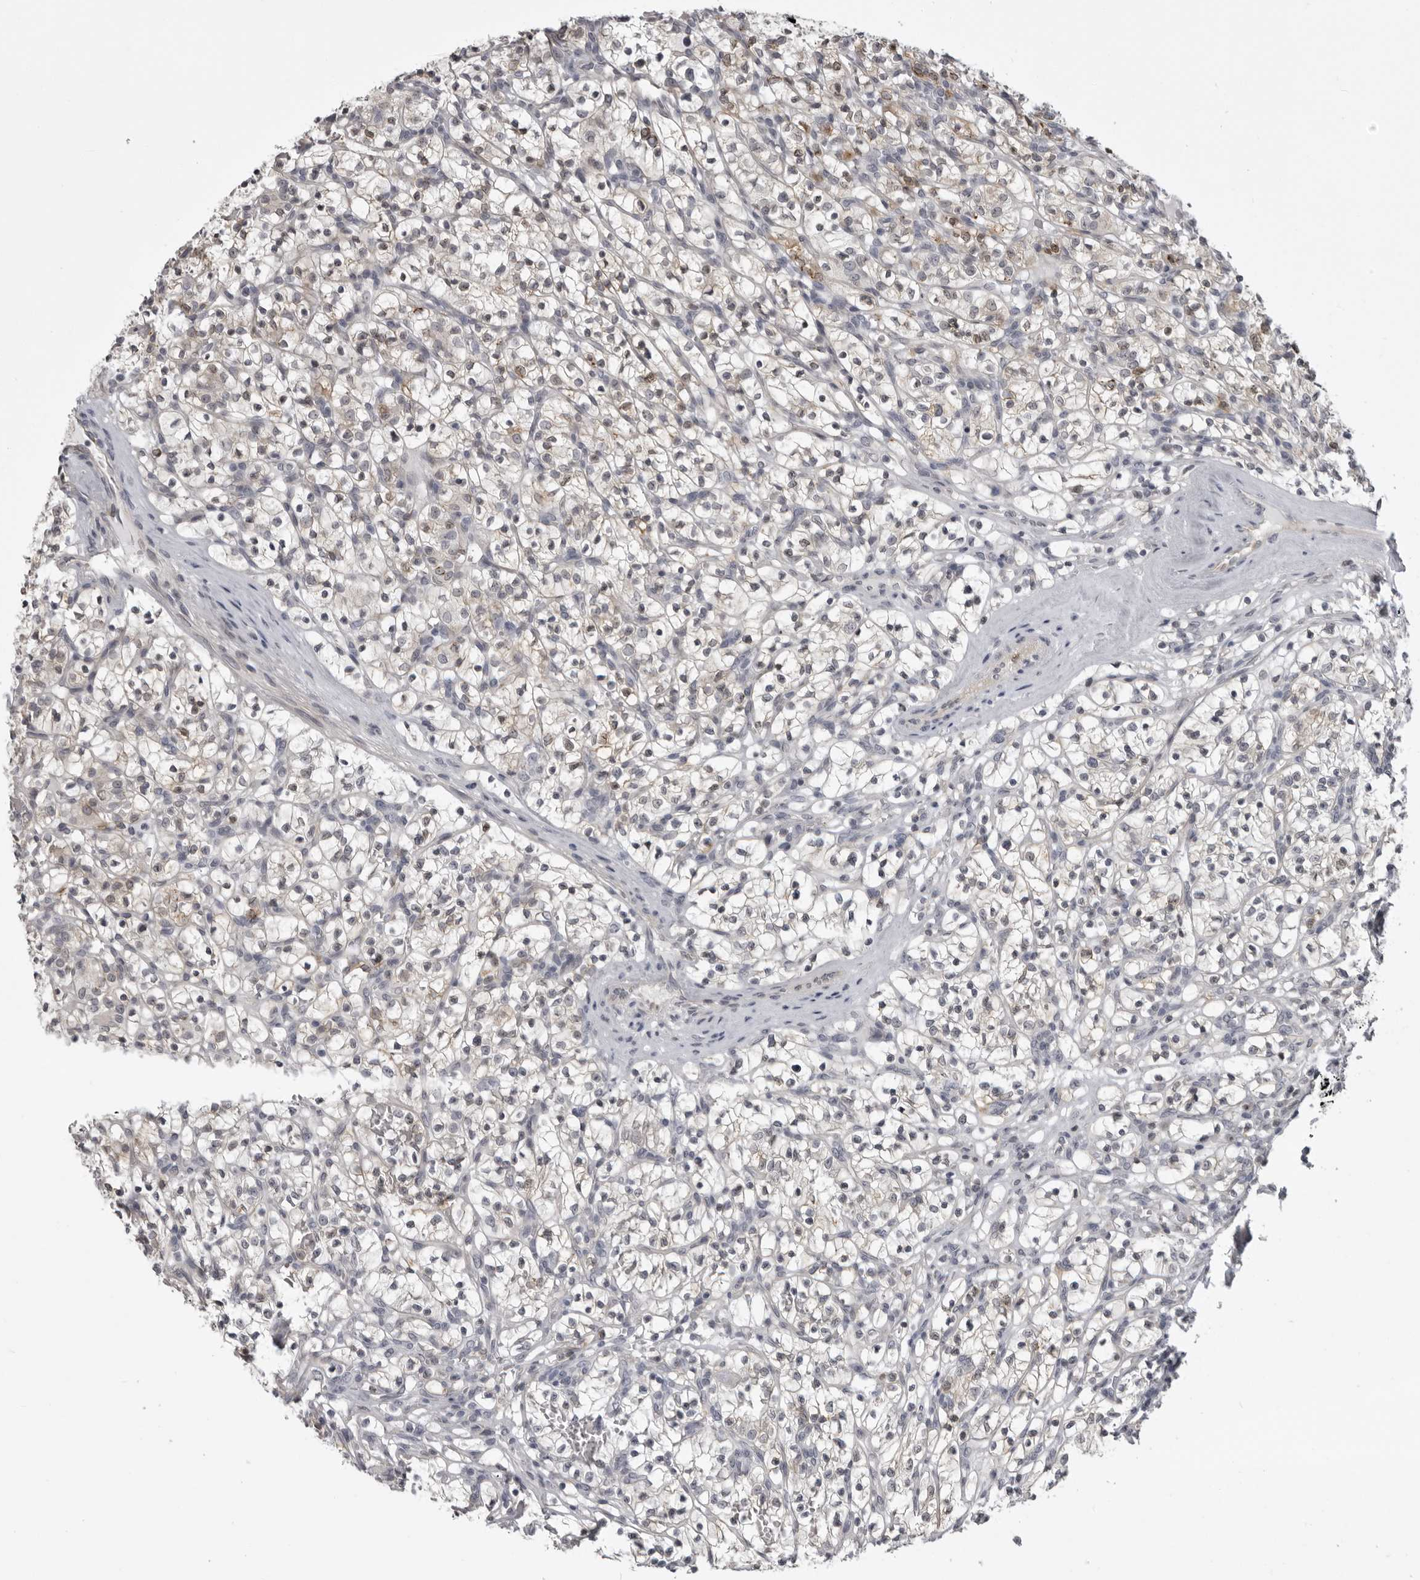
{"staining": {"intensity": "weak", "quantity": "<25%", "location": "cytoplasmic/membranous"}, "tissue": "renal cancer", "cell_type": "Tumor cells", "image_type": "cancer", "snomed": [{"axis": "morphology", "description": "Adenocarcinoma, NOS"}, {"axis": "topography", "description": "Kidney"}], "caption": "High power microscopy histopathology image of an IHC histopathology image of renal cancer (adenocarcinoma), revealing no significant positivity in tumor cells.", "gene": "NCEH1", "patient": {"sex": "female", "age": 57}}